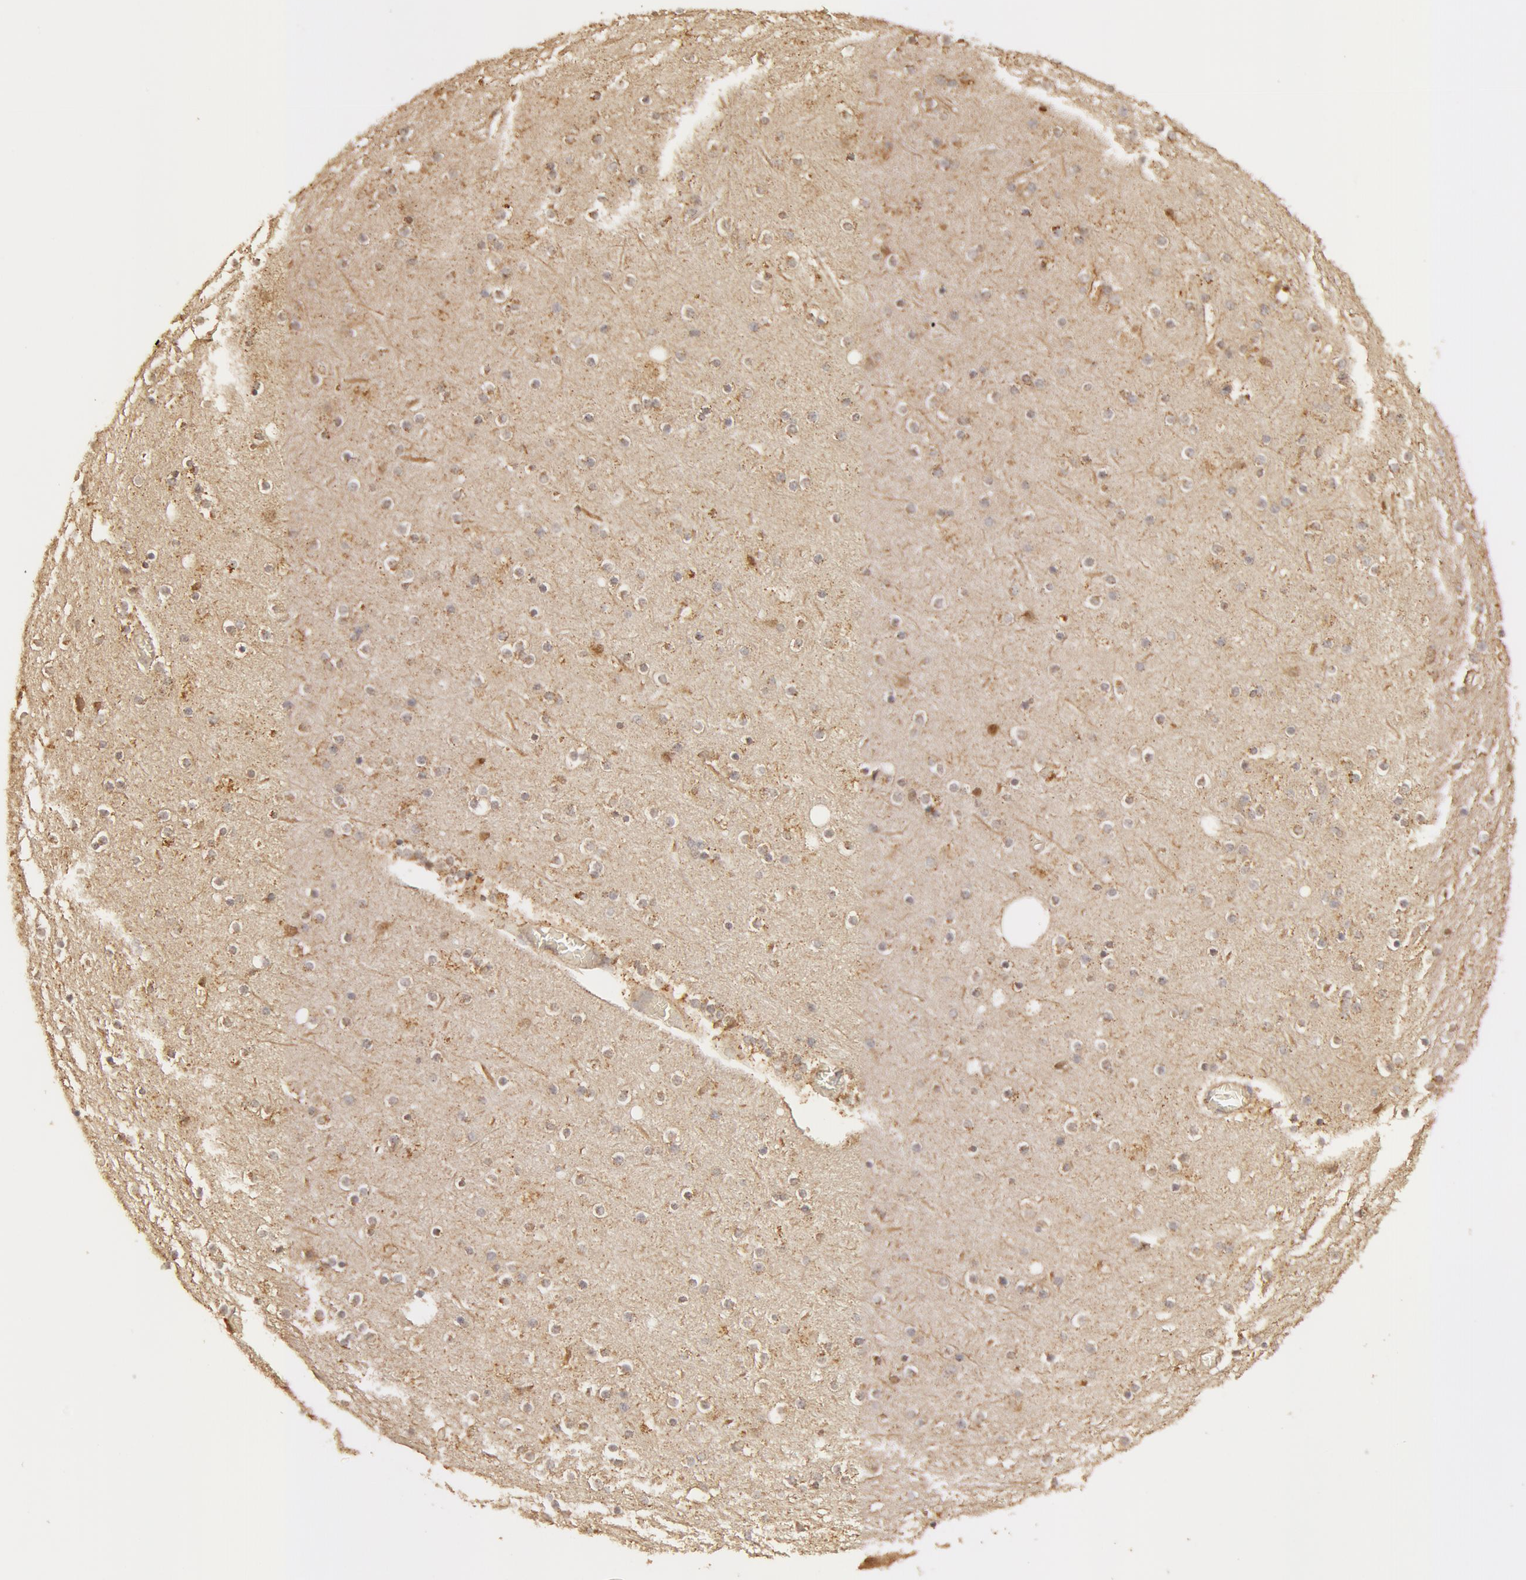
{"staining": {"intensity": "weak", "quantity": "25%-75%", "location": "cytoplasmic/membranous"}, "tissue": "cerebral cortex", "cell_type": "Endothelial cells", "image_type": "normal", "snomed": [{"axis": "morphology", "description": "Normal tissue, NOS"}, {"axis": "topography", "description": "Cerebral cortex"}], "caption": "An immunohistochemistry micrograph of unremarkable tissue is shown. Protein staining in brown shows weak cytoplasmic/membranous positivity in cerebral cortex within endothelial cells.", "gene": "ADPRH", "patient": {"sex": "female", "age": 54}}